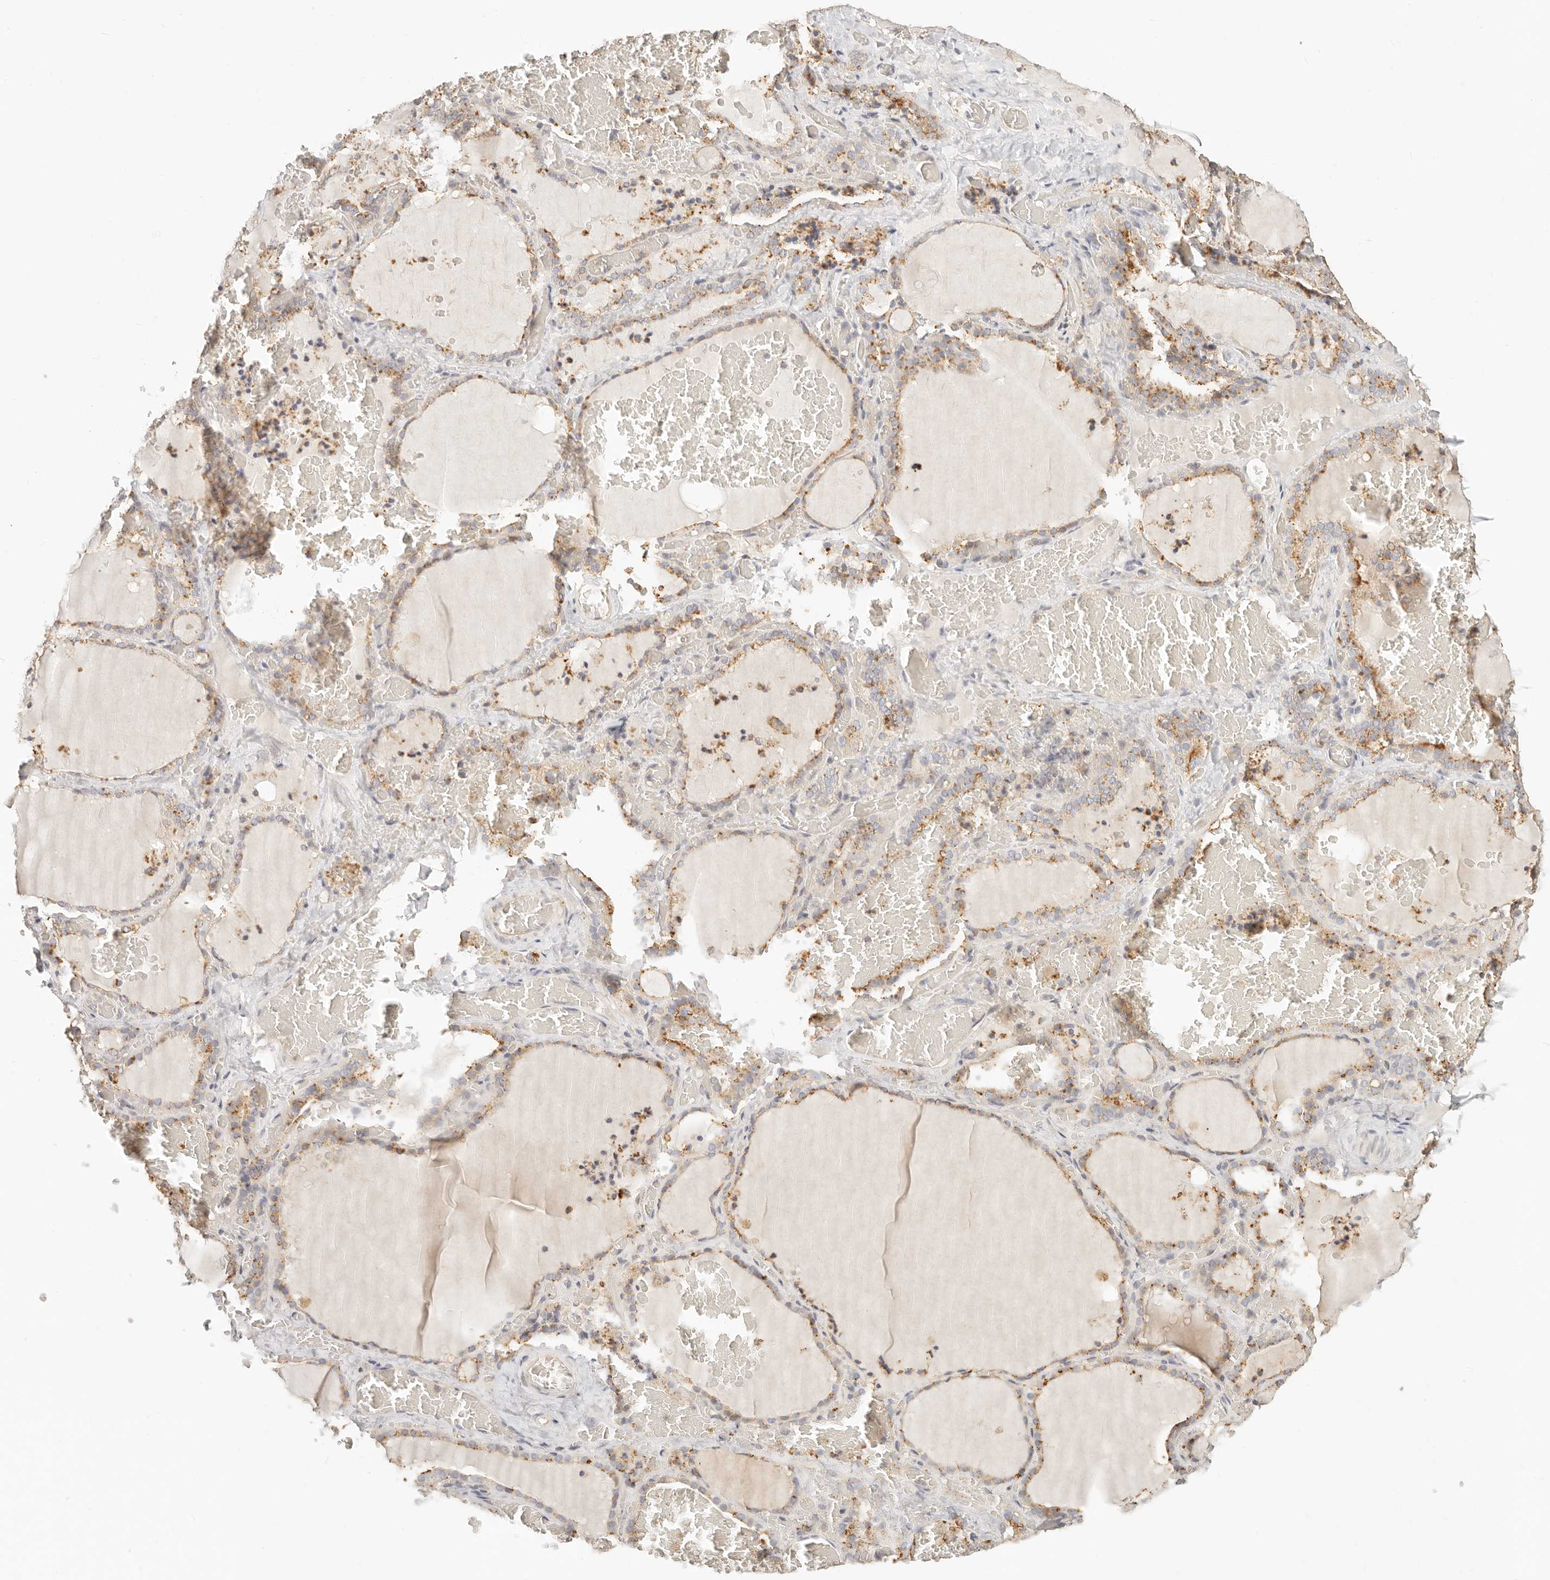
{"staining": {"intensity": "moderate", "quantity": ">75%", "location": "cytoplasmic/membranous"}, "tissue": "thyroid gland", "cell_type": "Glandular cells", "image_type": "normal", "snomed": [{"axis": "morphology", "description": "Normal tissue, NOS"}, {"axis": "topography", "description": "Thyroid gland"}], "caption": "Protein expression analysis of benign thyroid gland shows moderate cytoplasmic/membranous staining in approximately >75% of glandular cells. The staining was performed using DAB (3,3'-diaminobenzidine) to visualize the protein expression in brown, while the nuclei were stained in blue with hematoxylin (Magnification: 20x).", "gene": "CNMD", "patient": {"sex": "female", "age": 22}}